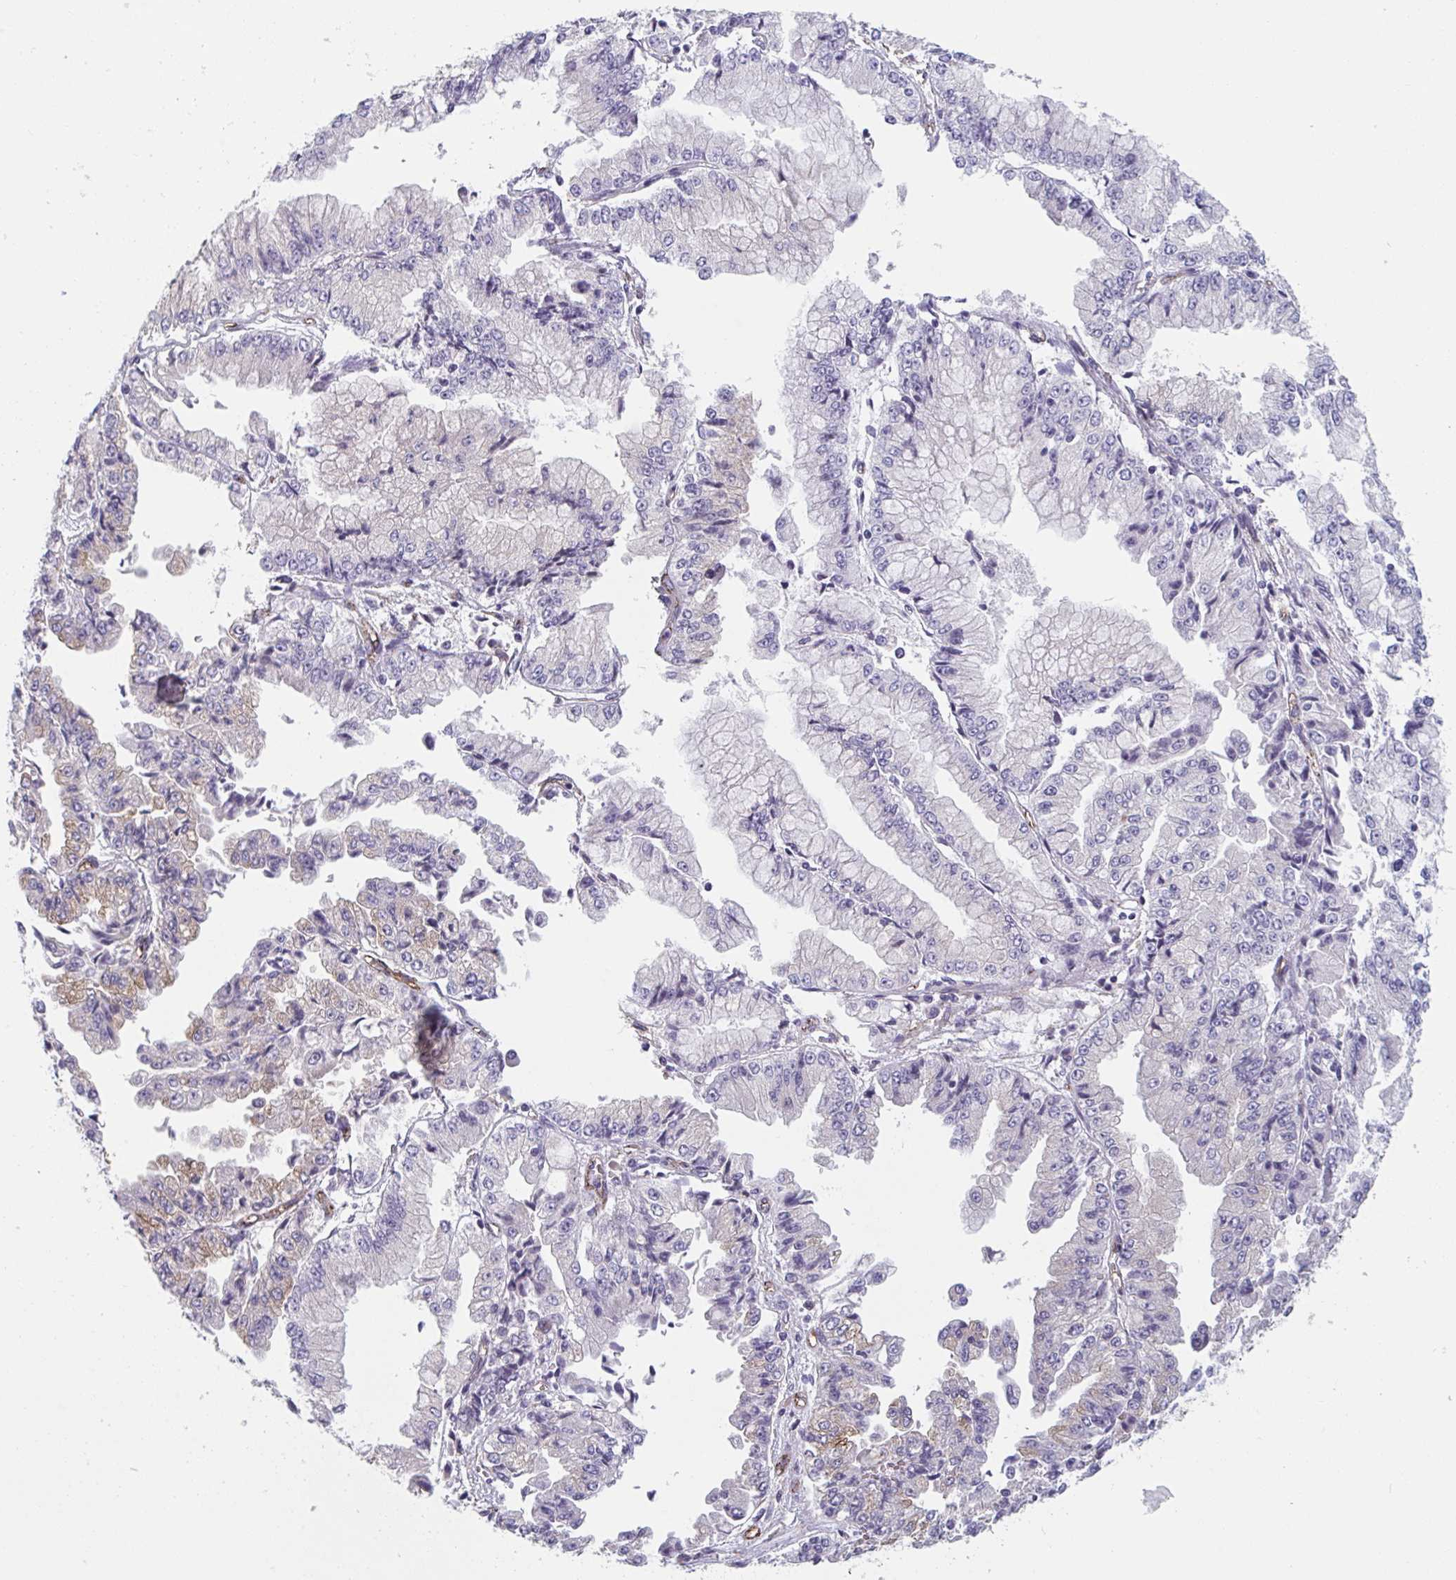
{"staining": {"intensity": "weak", "quantity": "25%-75%", "location": "cytoplasmic/membranous"}, "tissue": "stomach cancer", "cell_type": "Tumor cells", "image_type": "cancer", "snomed": [{"axis": "morphology", "description": "Adenocarcinoma, NOS"}, {"axis": "topography", "description": "Stomach, upper"}], "caption": "Weak cytoplasmic/membranous staining is appreciated in approximately 25%-75% of tumor cells in stomach cancer (adenocarcinoma). Using DAB (brown) and hematoxylin (blue) stains, captured at high magnification using brightfield microscopy.", "gene": "TNFSF10", "patient": {"sex": "female", "age": 74}}